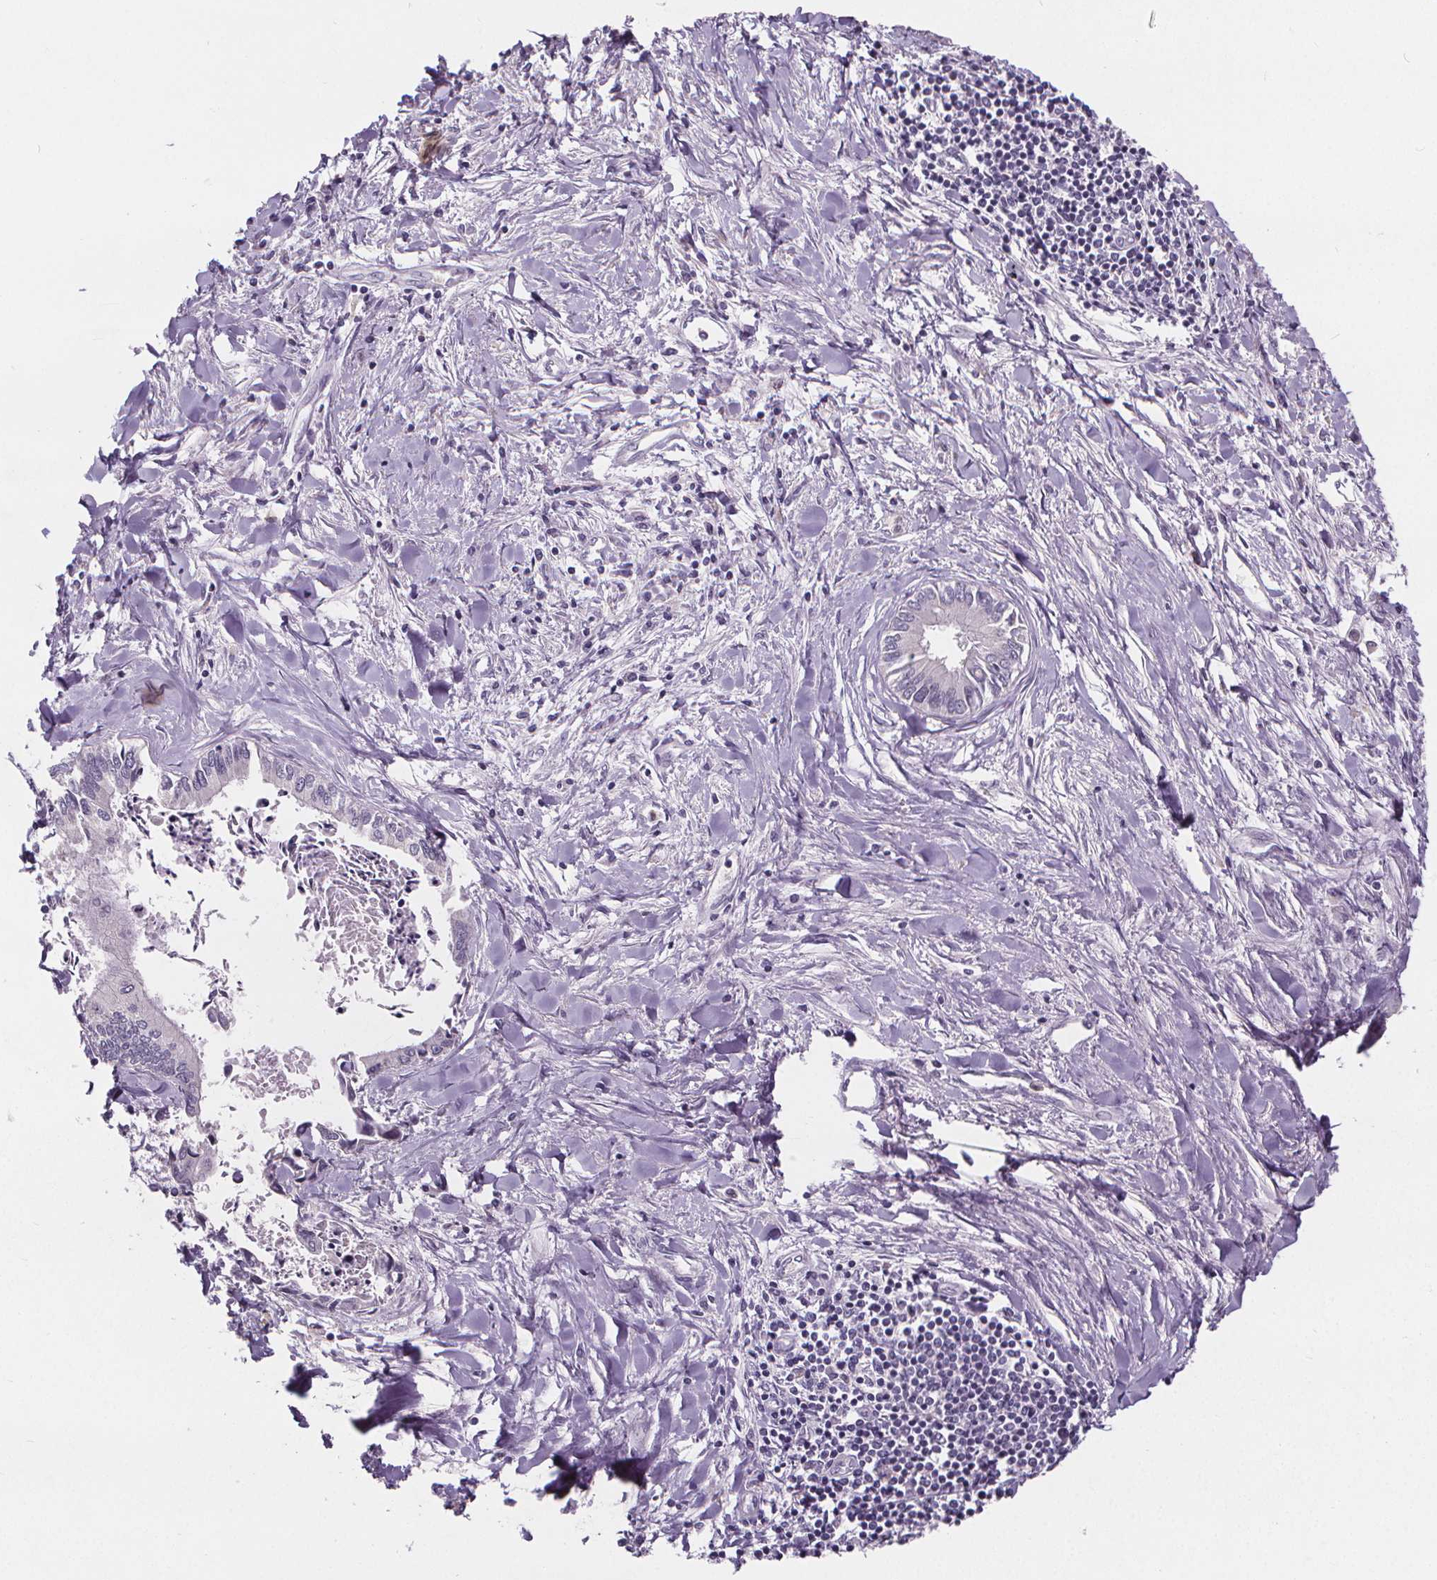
{"staining": {"intensity": "negative", "quantity": "none", "location": "none"}, "tissue": "liver cancer", "cell_type": "Tumor cells", "image_type": "cancer", "snomed": [{"axis": "morphology", "description": "Cholangiocarcinoma"}, {"axis": "topography", "description": "Liver"}], "caption": "Tumor cells show no significant expression in cholangiocarcinoma (liver). (DAB IHC with hematoxylin counter stain).", "gene": "ATP6V1D", "patient": {"sex": "male", "age": 66}}